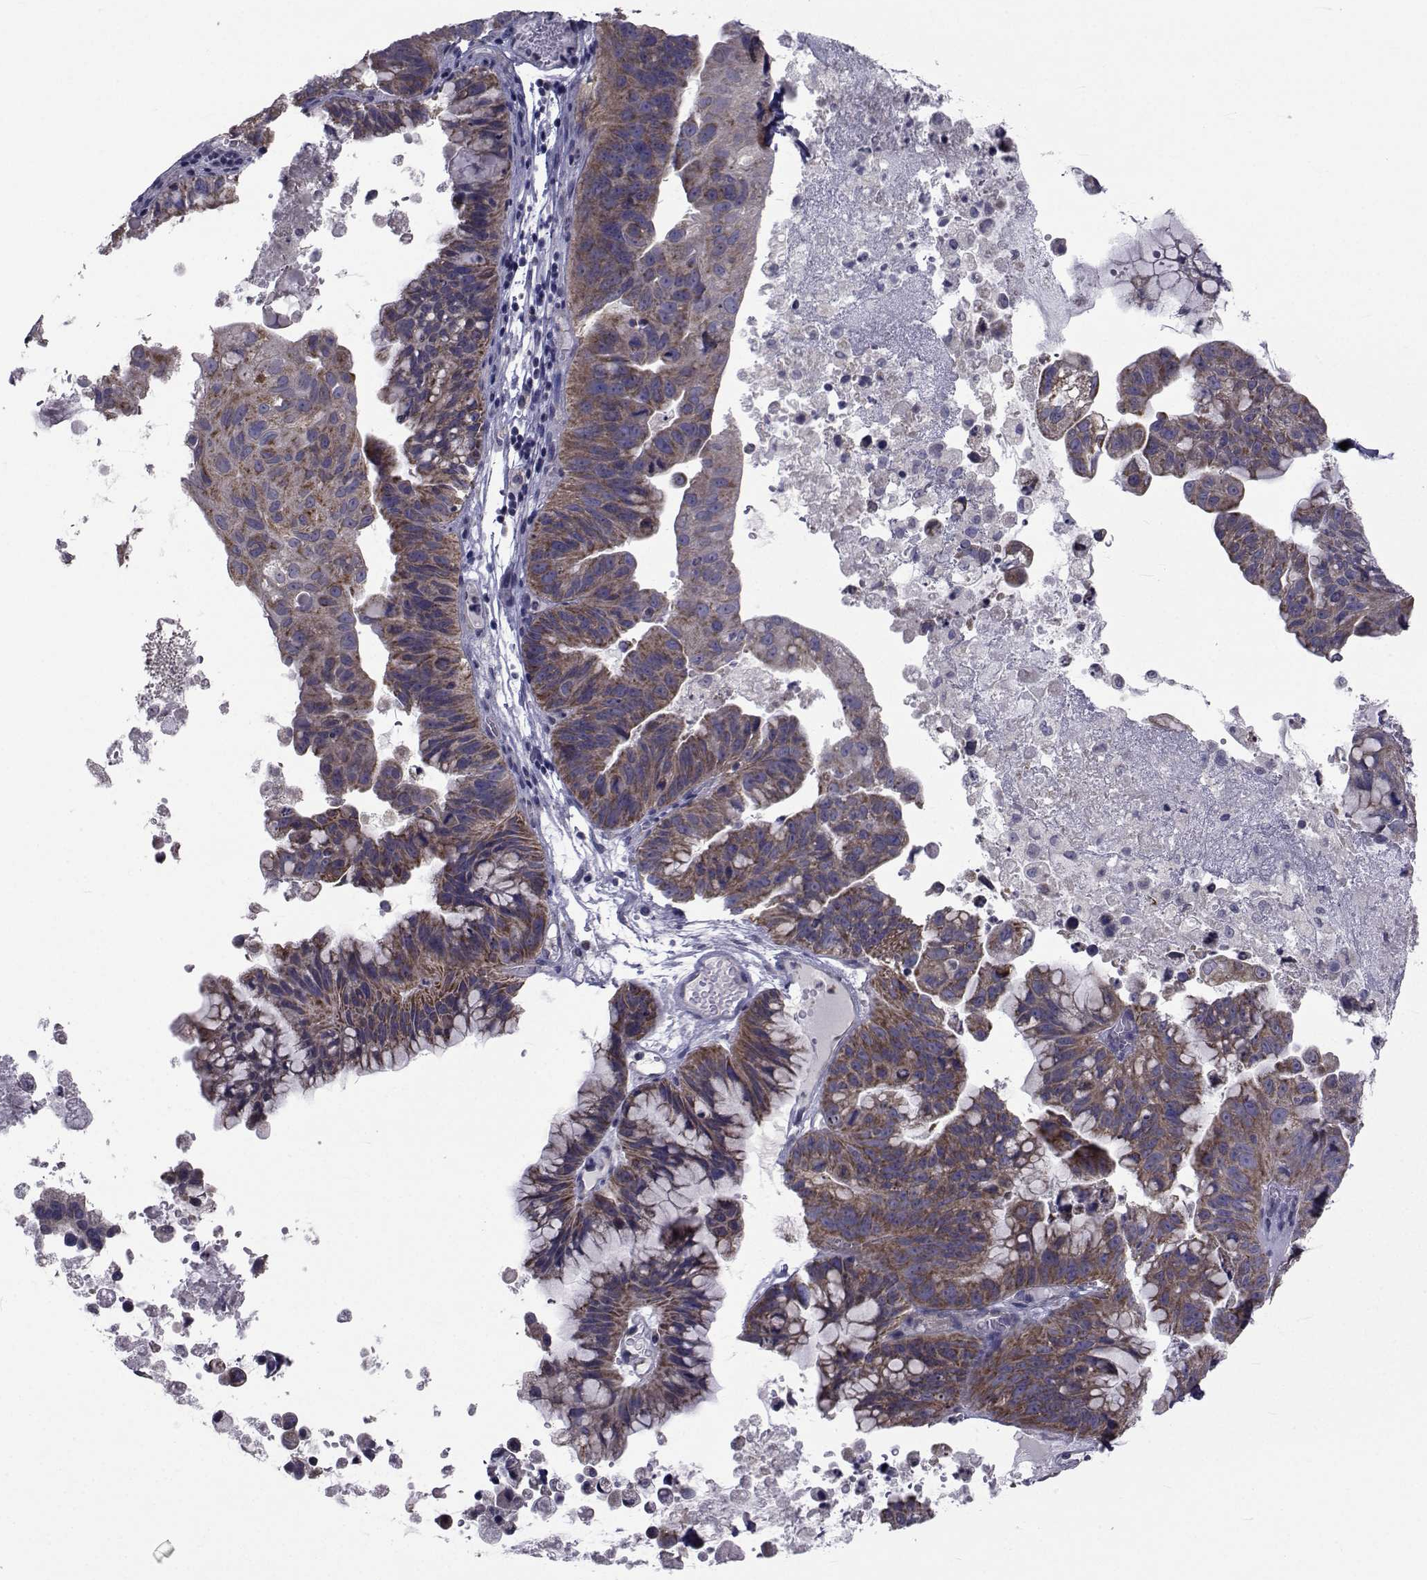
{"staining": {"intensity": "moderate", "quantity": "<25%", "location": "cytoplasmic/membranous"}, "tissue": "ovarian cancer", "cell_type": "Tumor cells", "image_type": "cancer", "snomed": [{"axis": "morphology", "description": "Cystadenocarcinoma, mucinous, NOS"}, {"axis": "topography", "description": "Ovary"}], "caption": "Approximately <25% of tumor cells in human ovarian cancer exhibit moderate cytoplasmic/membranous protein positivity as visualized by brown immunohistochemical staining.", "gene": "CFAP74", "patient": {"sex": "female", "age": 76}}